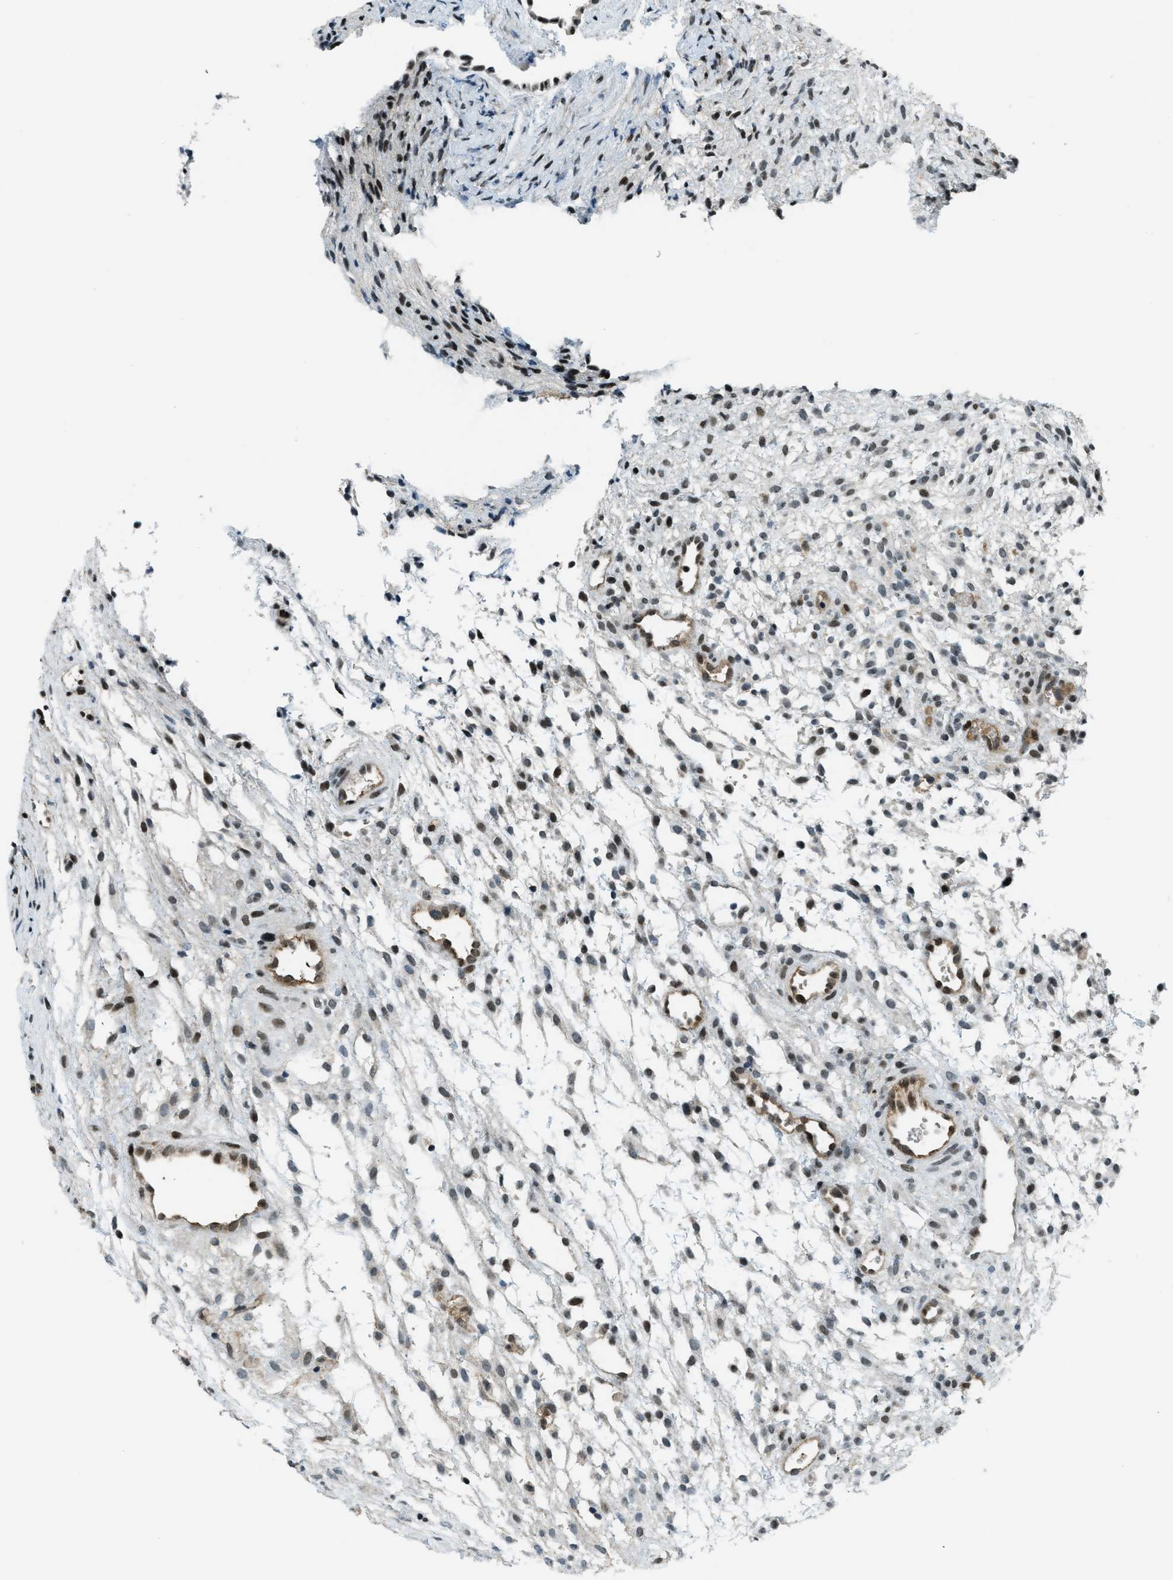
{"staining": {"intensity": "negative", "quantity": "none", "location": "none"}, "tissue": "ovary", "cell_type": "Ovarian stroma cells", "image_type": "normal", "snomed": [{"axis": "morphology", "description": "Normal tissue, NOS"}, {"axis": "morphology", "description": "Cyst, NOS"}, {"axis": "topography", "description": "Ovary"}], "caption": "DAB immunohistochemical staining of unremarkable human ovary exhibits no significant staining in ovarian stroma cells.", "gene": "KLF6", "patient": {"sex": "female", "age": 18}}